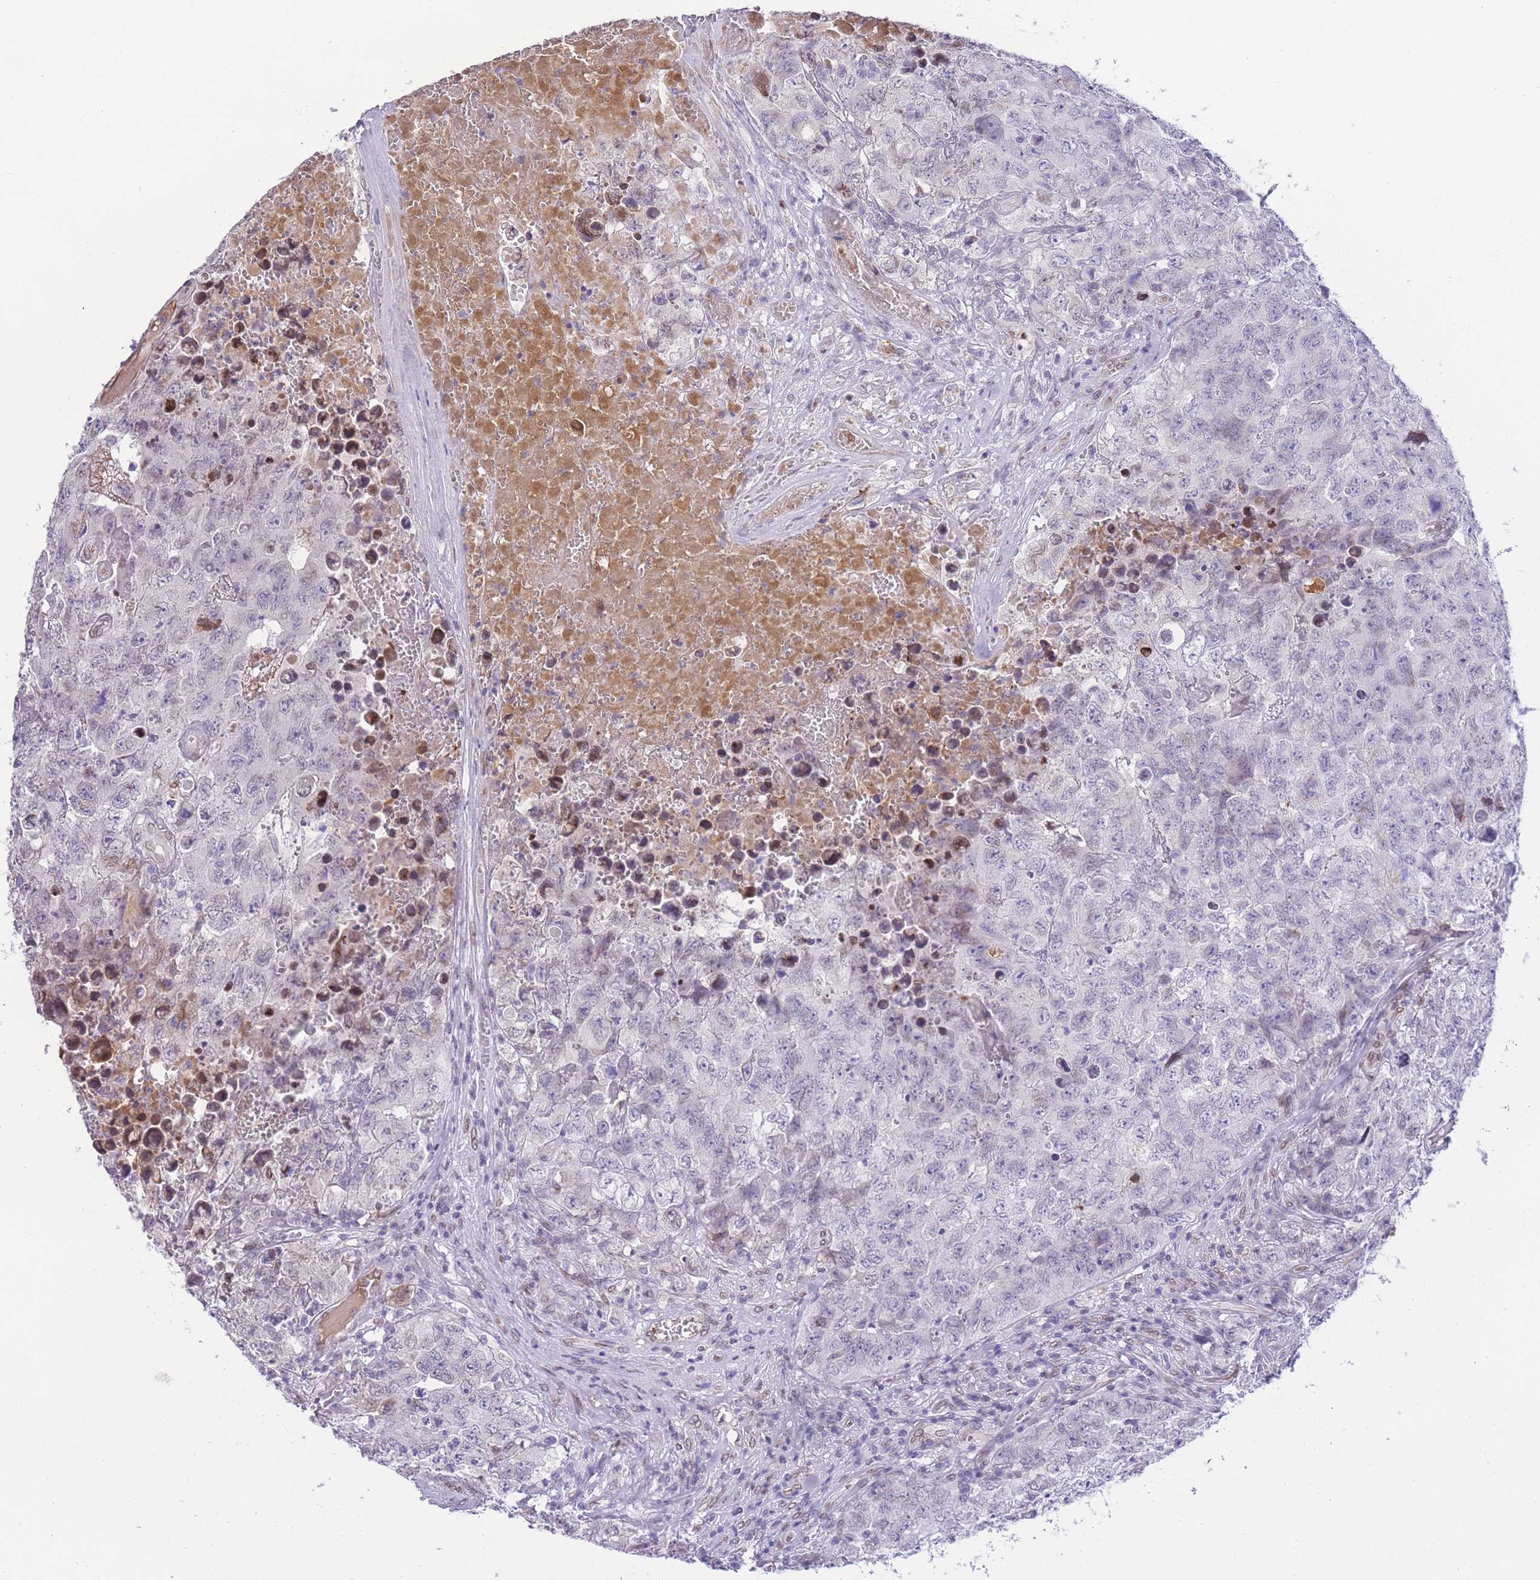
{"staining": {"intensity": "negative", "quantity": "none", "location": "none"}, "tissue": "testis cancer", "cell_type": "Tumor cells", "image_type": "cancer", "snomed": [{"axis": "morphology", "description": "Carcinoma, Embryonal, NOS"}, {"axis": "topography", "description": "Testis"}], "caption": "Immunohistochemistry of testis cancer (embryonal carcinoma) shows no staining in tumor cells. The staining is performed using DAB (3,3'-diaminobenzidine) brown chromogen with nuclei counter-stained in using hematoxylin.", "gene": "OR10AD1", "patient": {"sex": "male", "age": 31}}